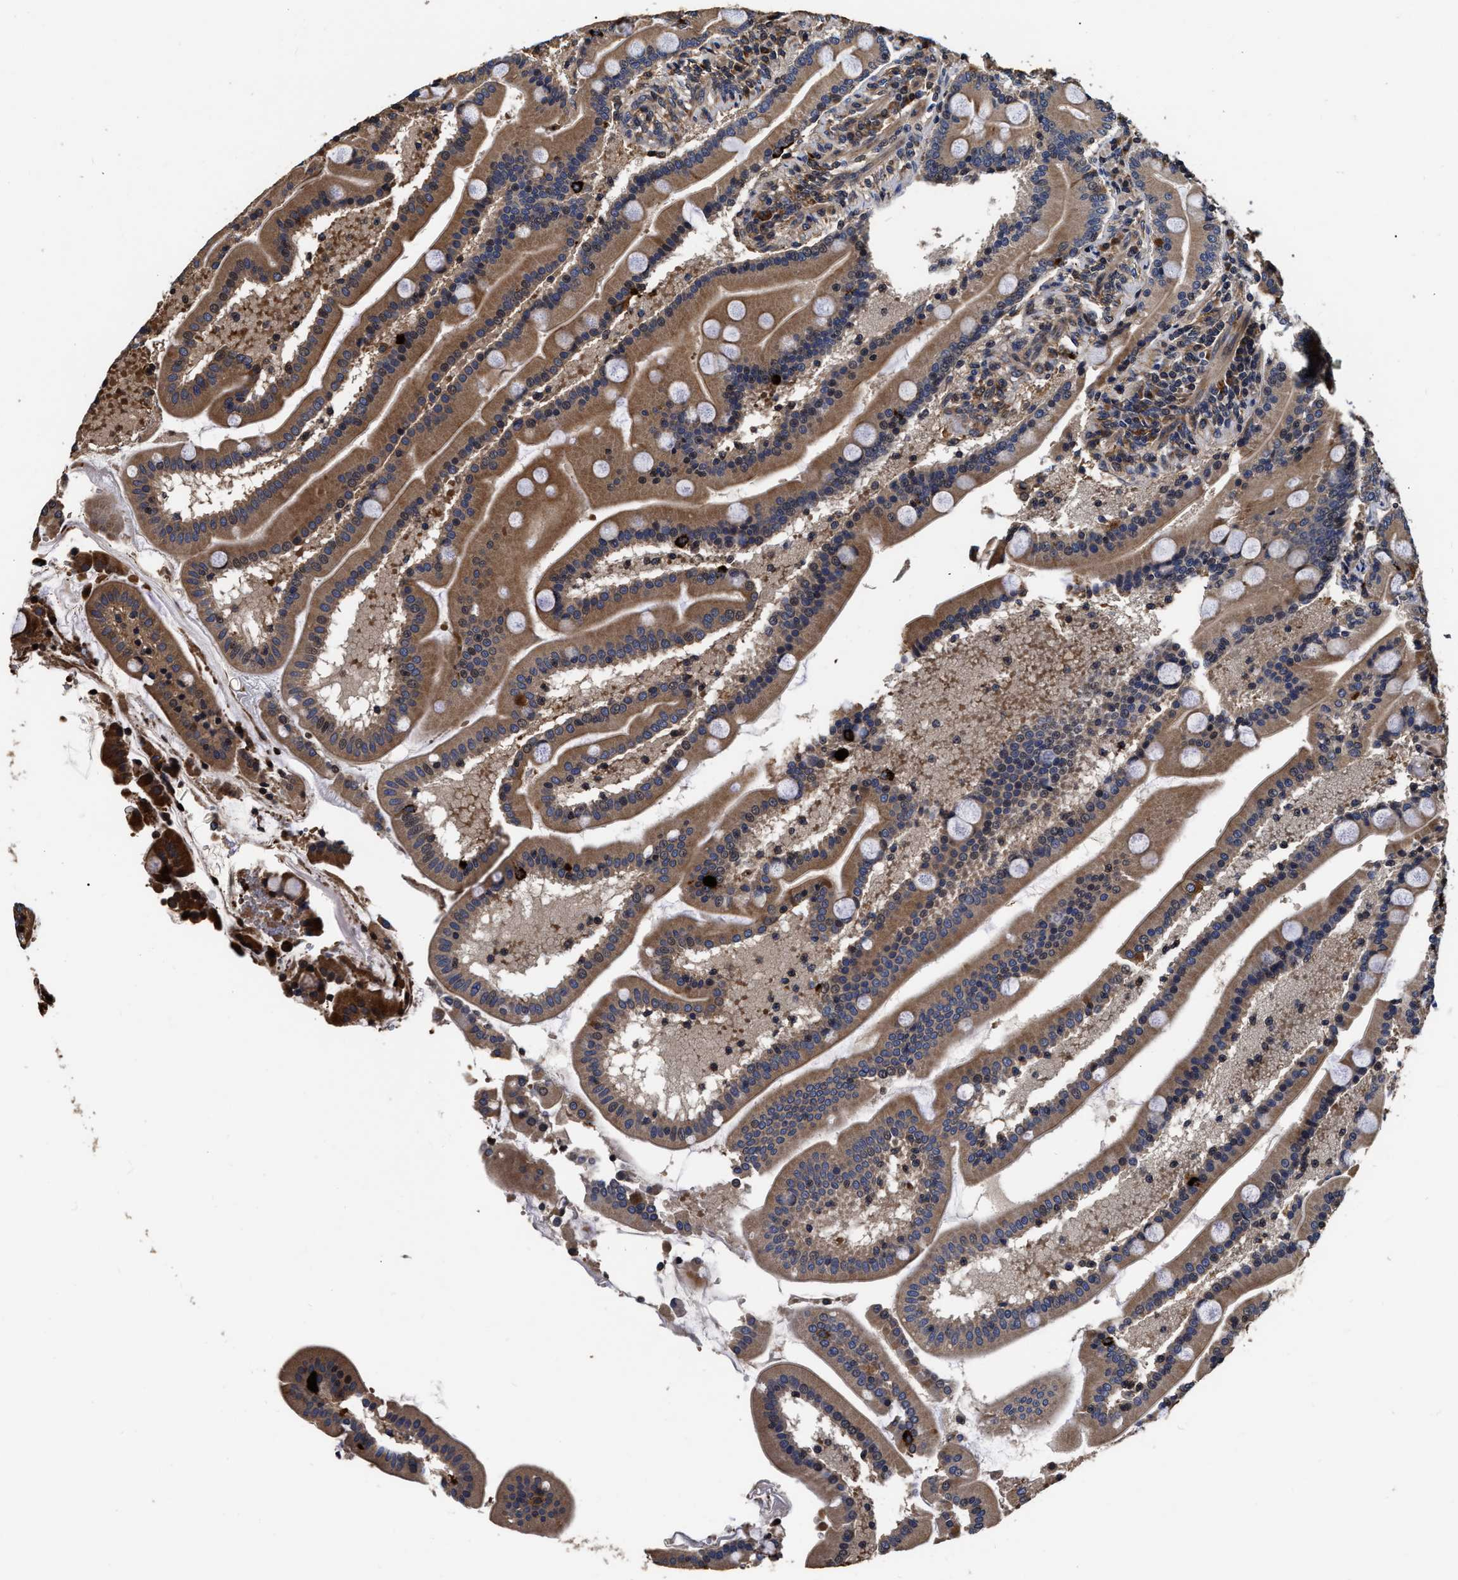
{"staining": {"intensity": "strong", "quantity": ">75%", "location": "cytoplasmic/membranous"}, "tissue": "duodenum", "cell_type": "Glandular cells", "image_type": "normal", "snomed": [{"axis": "morphology", "description": "Normal tissue, NOS"}, {"axis": "topography", "description": "Duodenum"}], "caption": "Duodenum stained for a protein (brown) demonstrates strong cytoplasmic/membranous positive positivity in approximately >75% of glandular cells.", "gene": "ABCG8", "patient": {"sex": "male", "age": 54}}